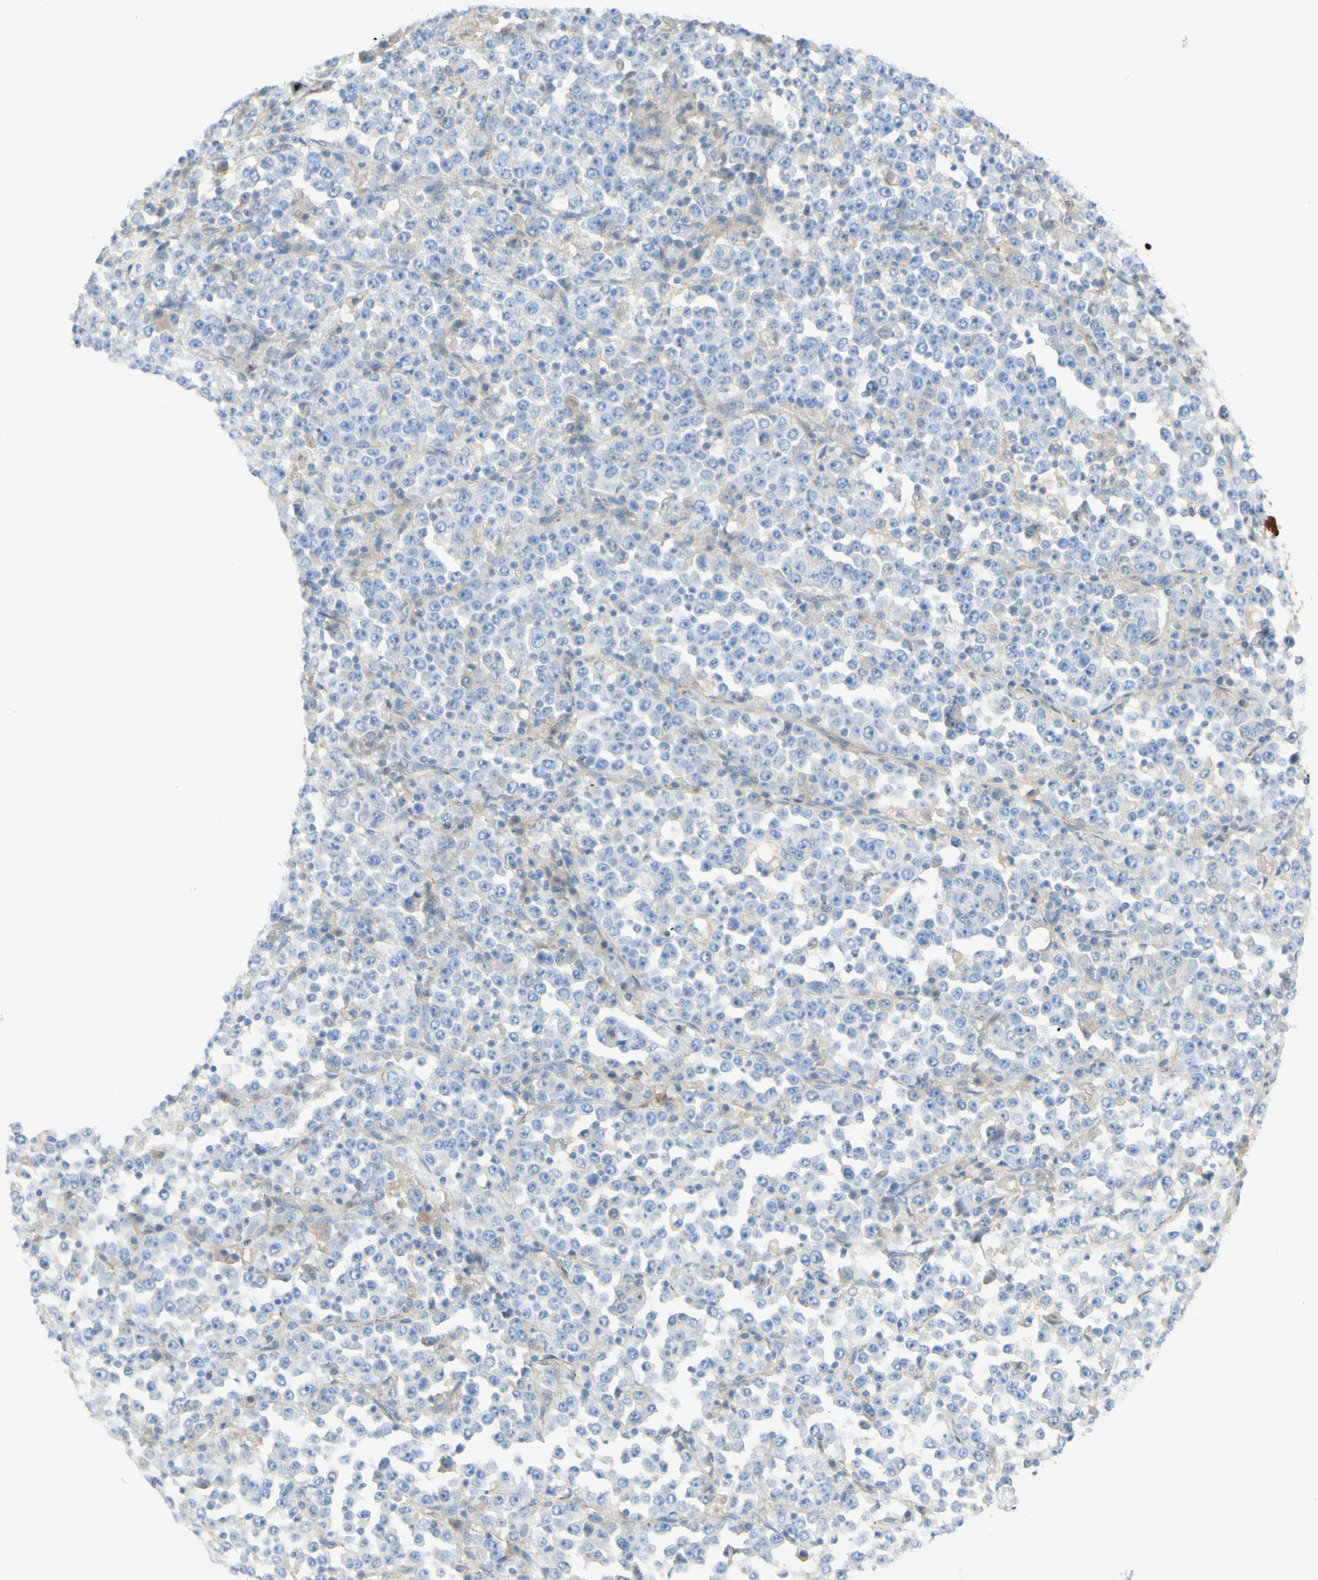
{"staining": {"intensity": "weak", "quantity": "<25%", "location": "cytoplasmic/membranous"}, "tissue": "stomach cancer", "cell_type": "Tumor cells", "image_type": "cancer", "snomed": [{"axis": "morphology", "description": "Normal tissue, NOS"}, {"axis": "morphology", "description": "Adenocarcinoma, NOS"}, {"axis": "topography", "description": "Stomach, upper"}, {"axis": "topography", "description": "Stomach"}], "caption": "DAB immunohistochemical staining of stomach cancer (adenocarcinoma) displays no significant expression in tumor cells.", "gene": "ALCAM", "patient": {"sex": "male", "age": 59}}